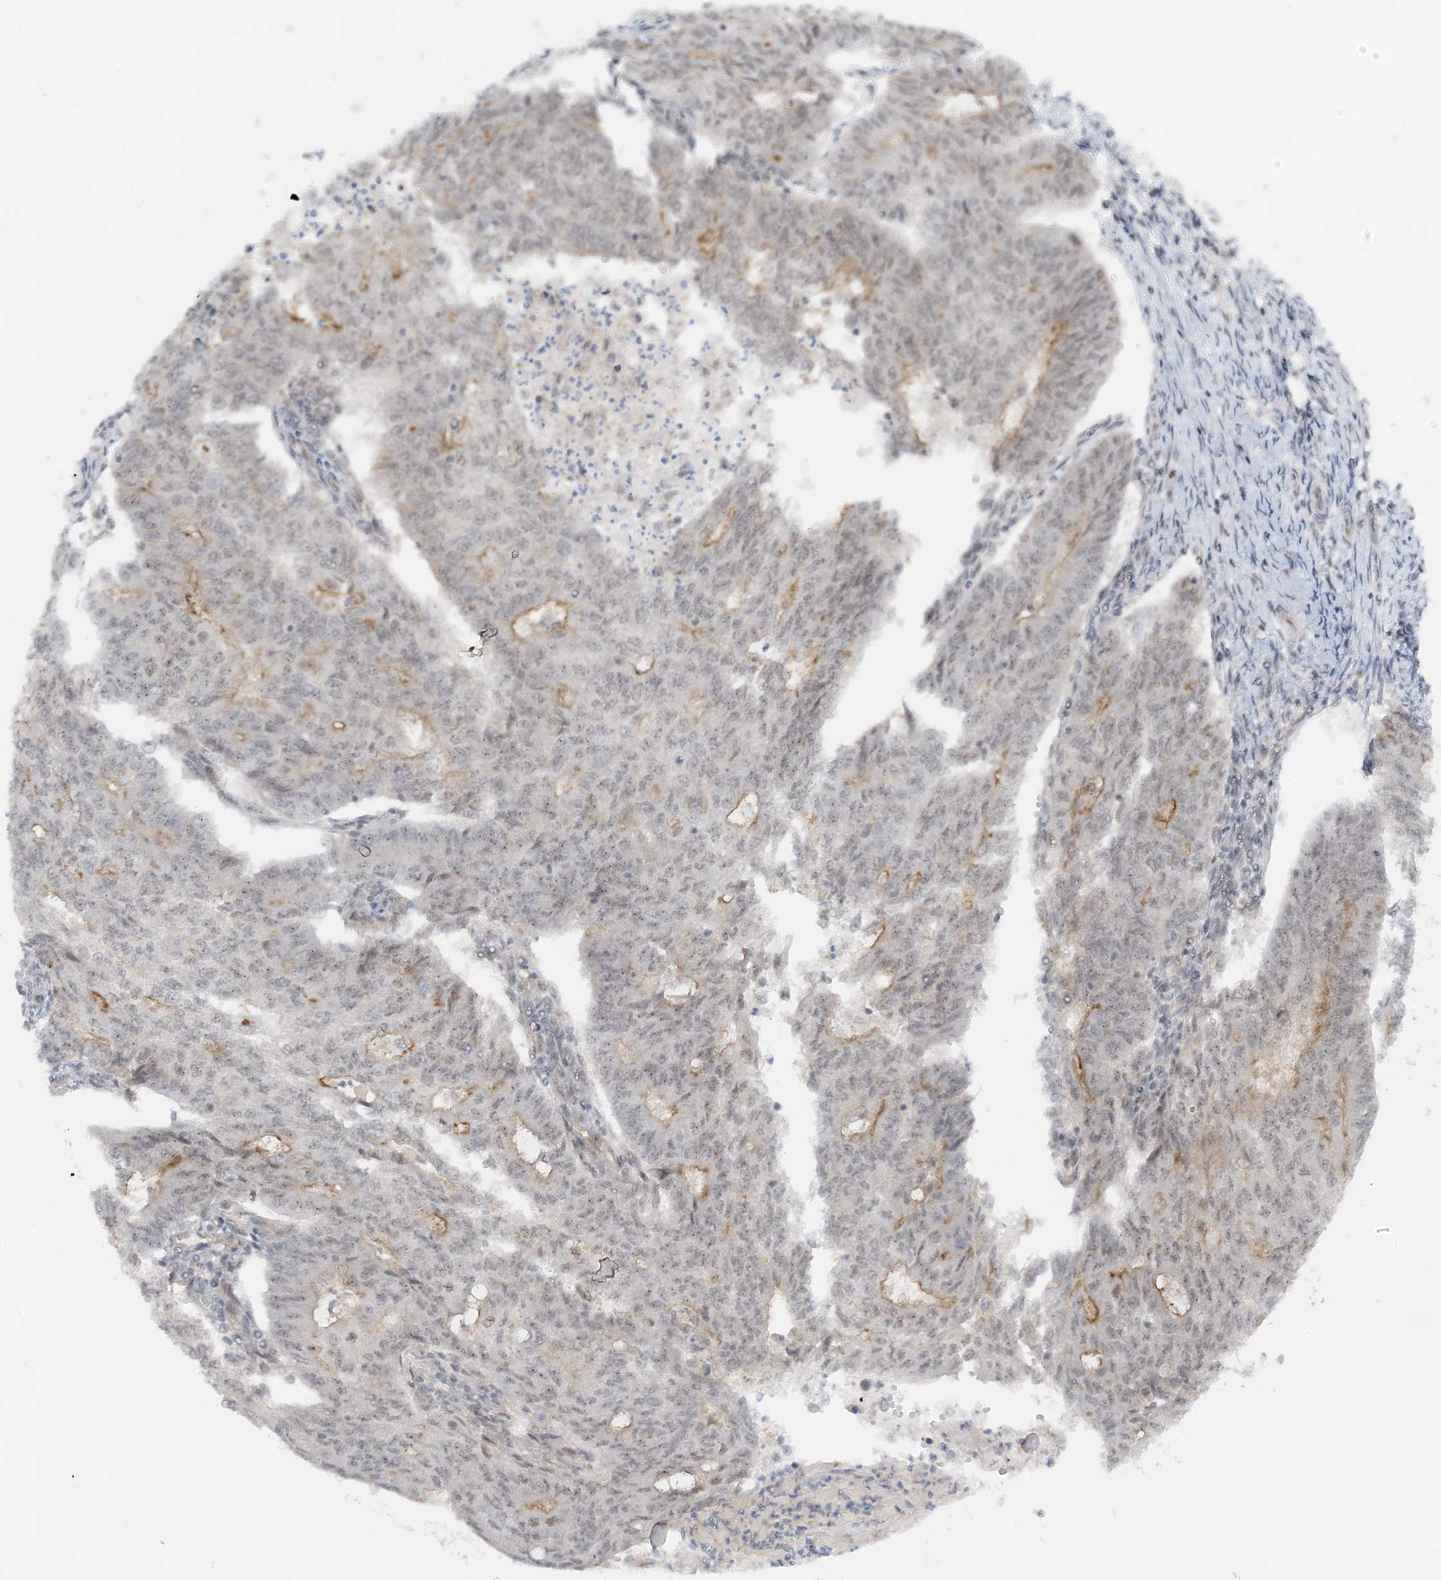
{"staining": {"intensity": "moderate", "quantity": "<25%", "location": "cytoplasmic/membranous"}, "tissue": "endometrial cancer", "cell_type": "Tumor cells", "image_type": "cancer", "snomed": [{"axis": "morphology", "description": "Adenocarcinoma, NOS"}, {"axis": "topography", "description": "Endometrium"}], "caption": "DAB immunohistochemical staining of human endometrial cancer (adenocarcinoma) displays moderate cytoplasmic/membranous protein expression in approximately <25% of tumor cells.", "gene": "ATP11A", "patient": {"sex": "female", "age": 32}}